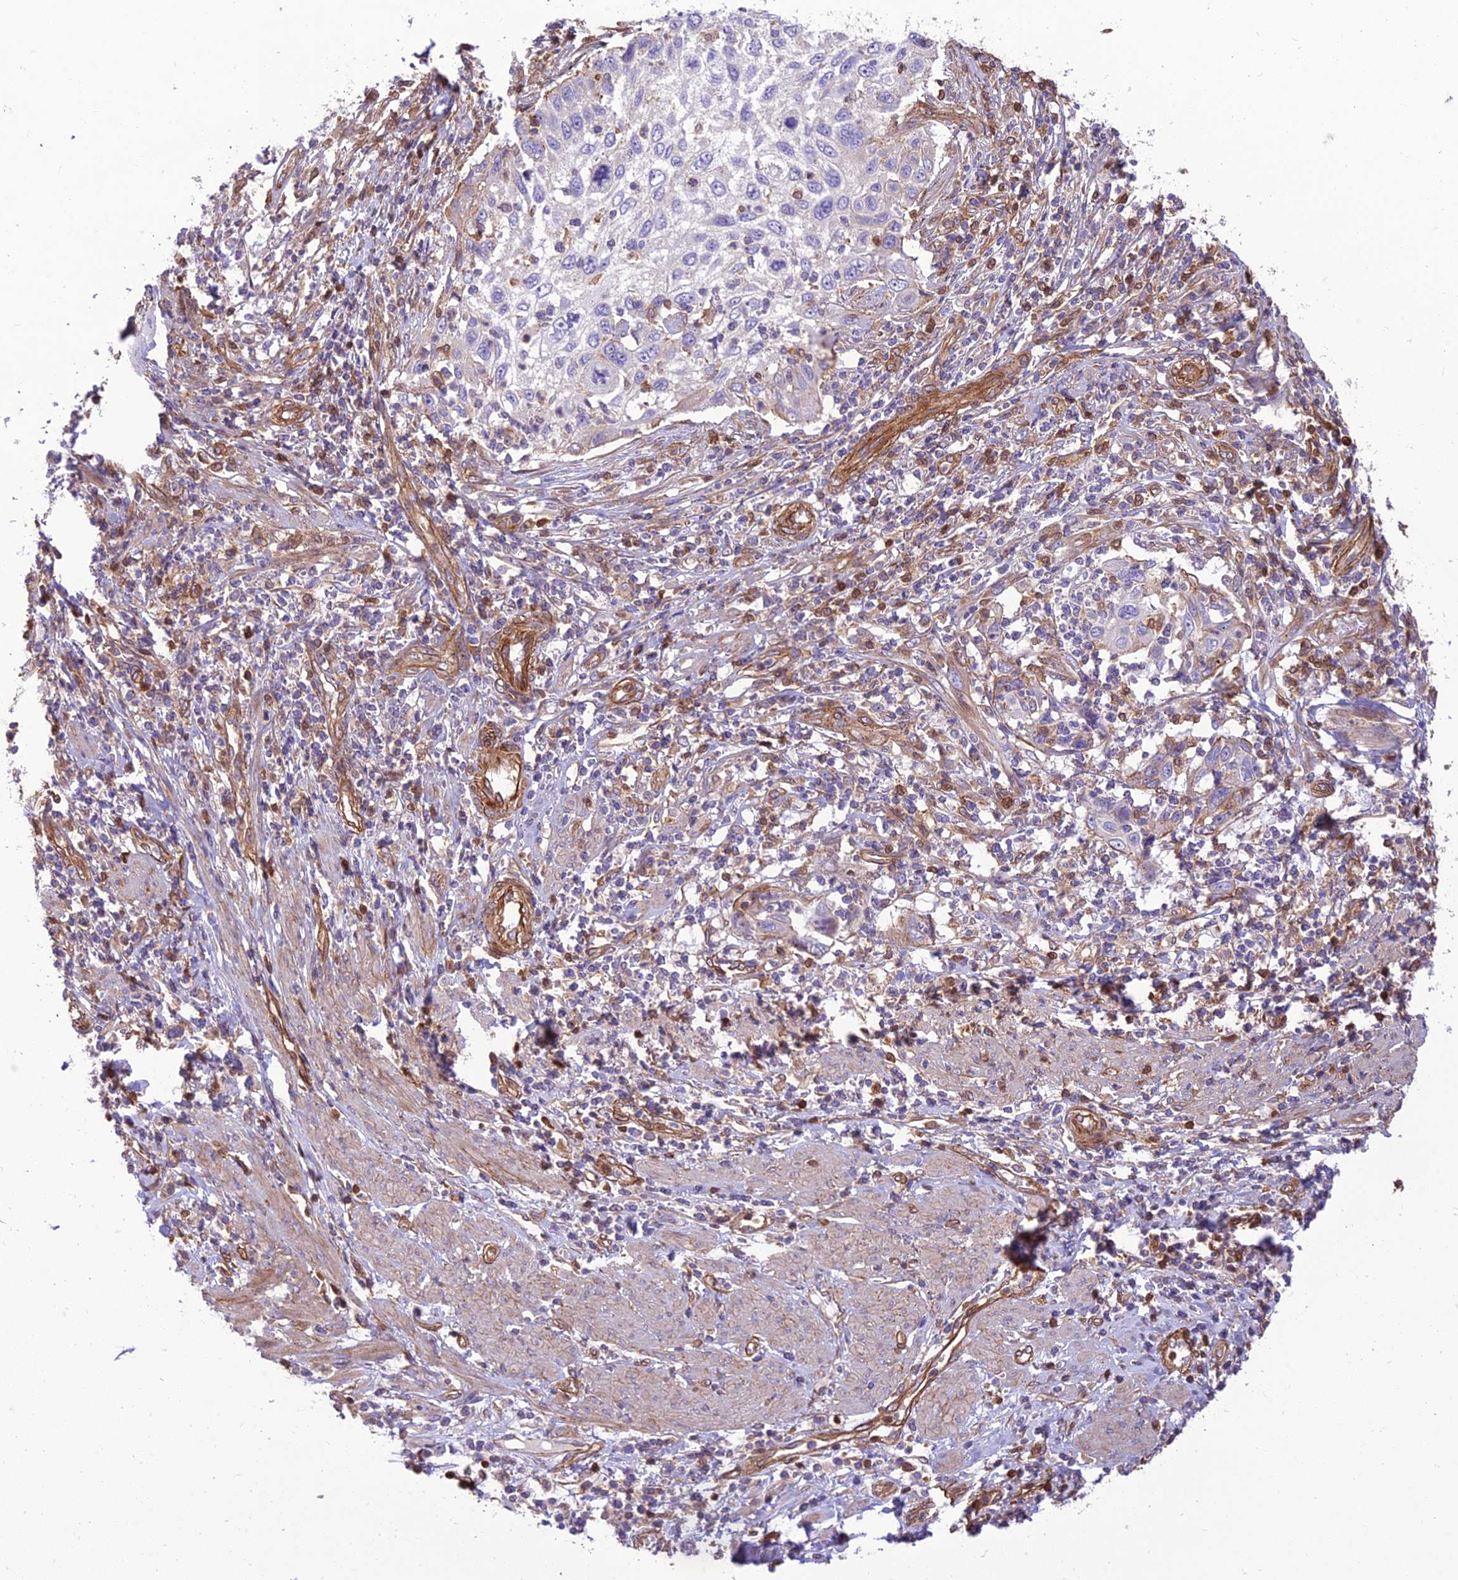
{"staining": {"intensity": "negative", "quantity": "none", "location": "none"}, "tissue": "cervical cancer", "cell_type": "Tumor cells", "image_type": "cancer", "snomed": [{"axis": "morphology", "description": "Squamous cell carcinoma, NOS"}, {"axis": "topography", "description": "Cervix"}], "caption": "Cervical squamous cell carcinoma was stained to show a protein in brown. There is no significant staining in tumor cells.", "gene": "HPSE2", "patient": {"sex": "female", "age": 70}}